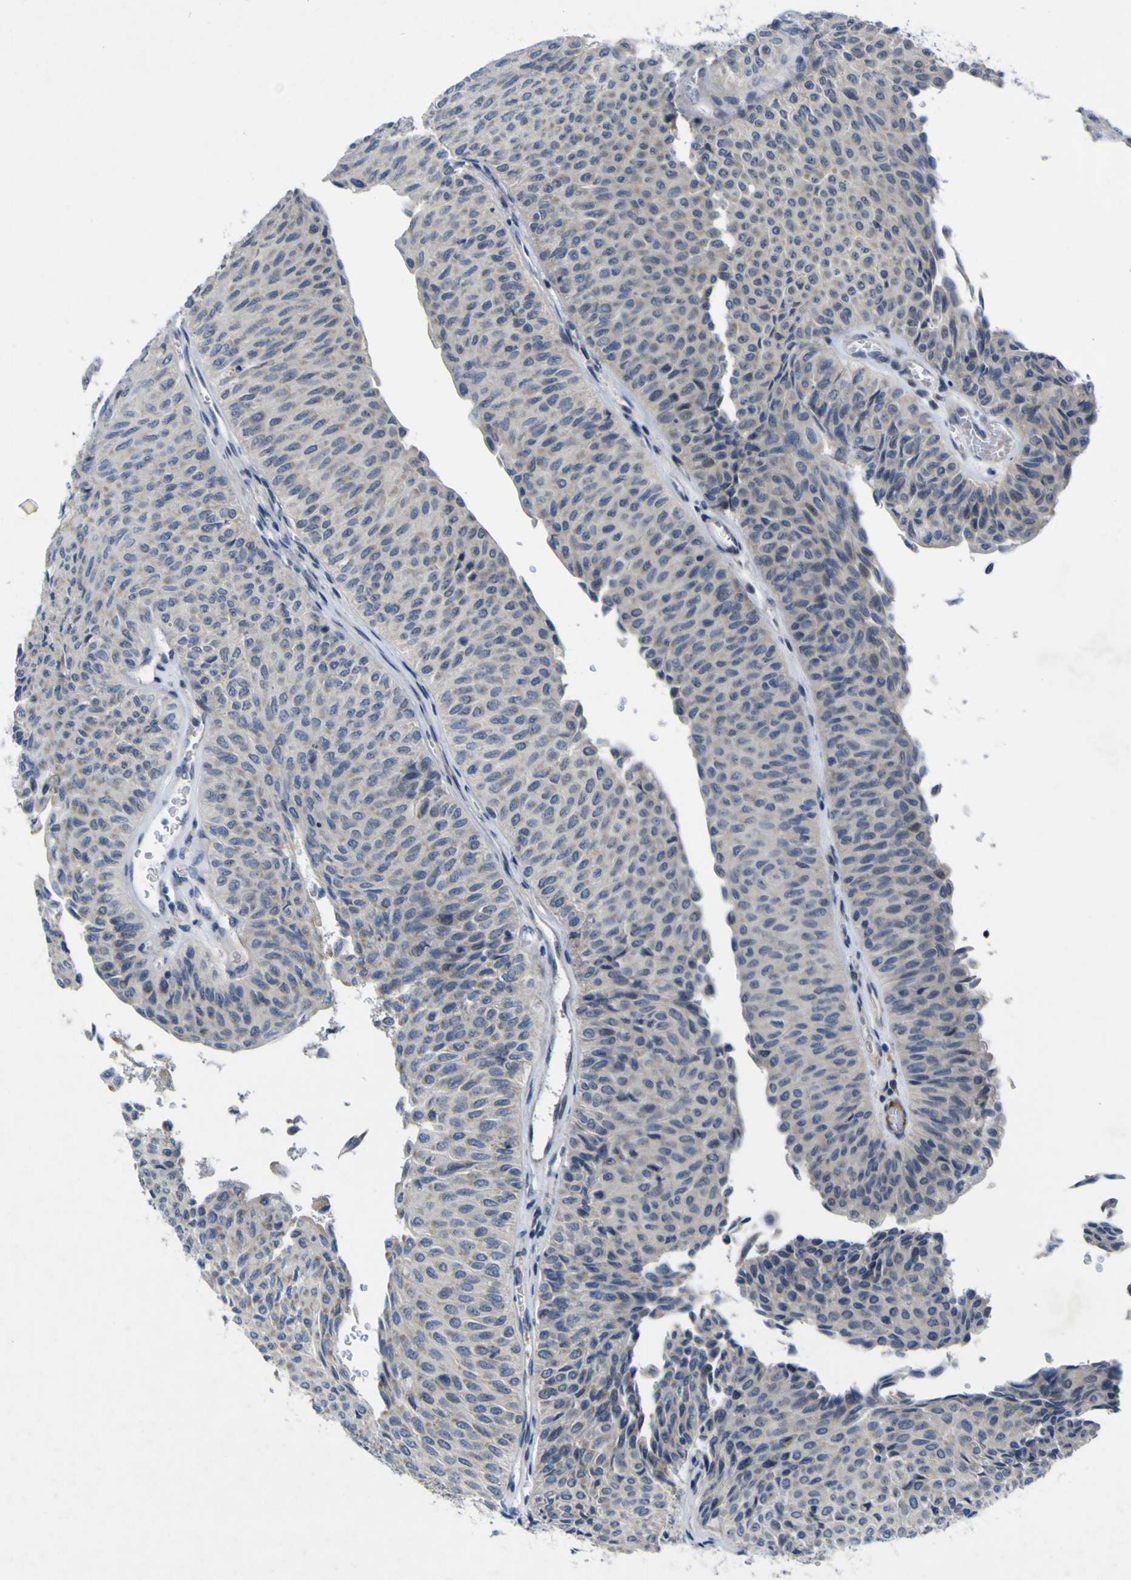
{"staining": {"intensity": "negative", "quantity": "none", "location": "none"}, "tissue": "urothelial cancer", "cell_type": "Tumor cells", "image_type": "cancer", "snomed": [{"axis": "morphology", "description": "Urothelial carcinoma, Low grade"}, {"axis": "topography", "description": "Urinary bladder"}], "caption": "Tumor cells are negative for brown protein staining in urothelial carcinoma (low-grade).", "gene": "NAV1", "patient": {"sex": "male", "age": 78}}